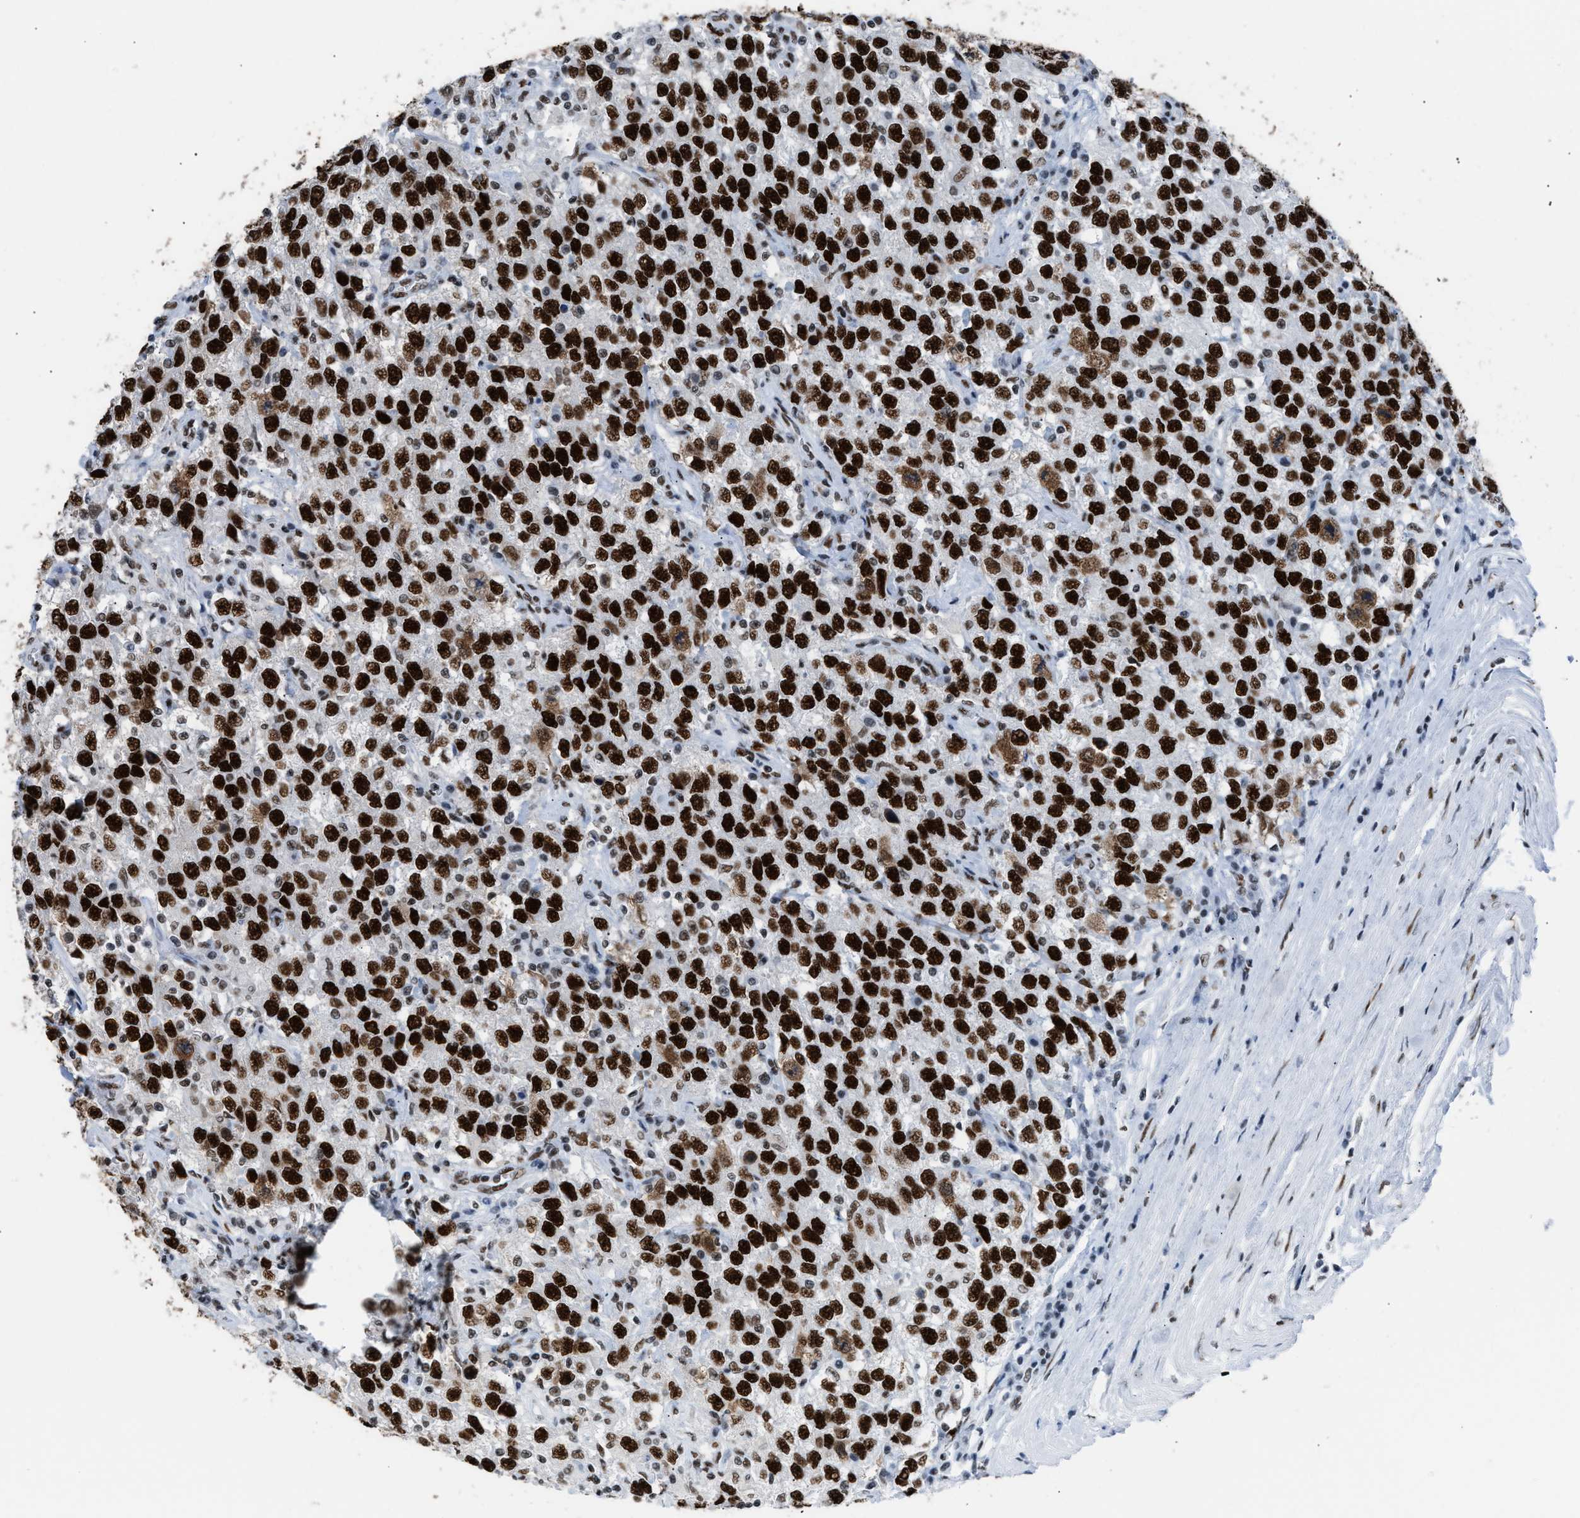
{"staining": {"intensity": "strong", "quantity": ">75%", "location": "nuclear"}, "tissue": "testis cancer", "cell_type": "Tumor cells", "image_type": "cancer", "snomed": [{"axis": "morphology", "description": "Seminoma, NOS"}, {"axis": "topography", "description": "Testis"}], "caption": "A high-resolution histopathology image shows IHC staining of testis cancer (seminoma), which exhibits strong nuclear positivity in about >75% of tumor cells. Using DAB (3,3'-diaminobenzidine) (brown) and hematoxylin (blue) stains, captured at high magnification using brightfield microscopy.", "gene": "CCAR2", "patient": {"sex": "male", "age": 41}}